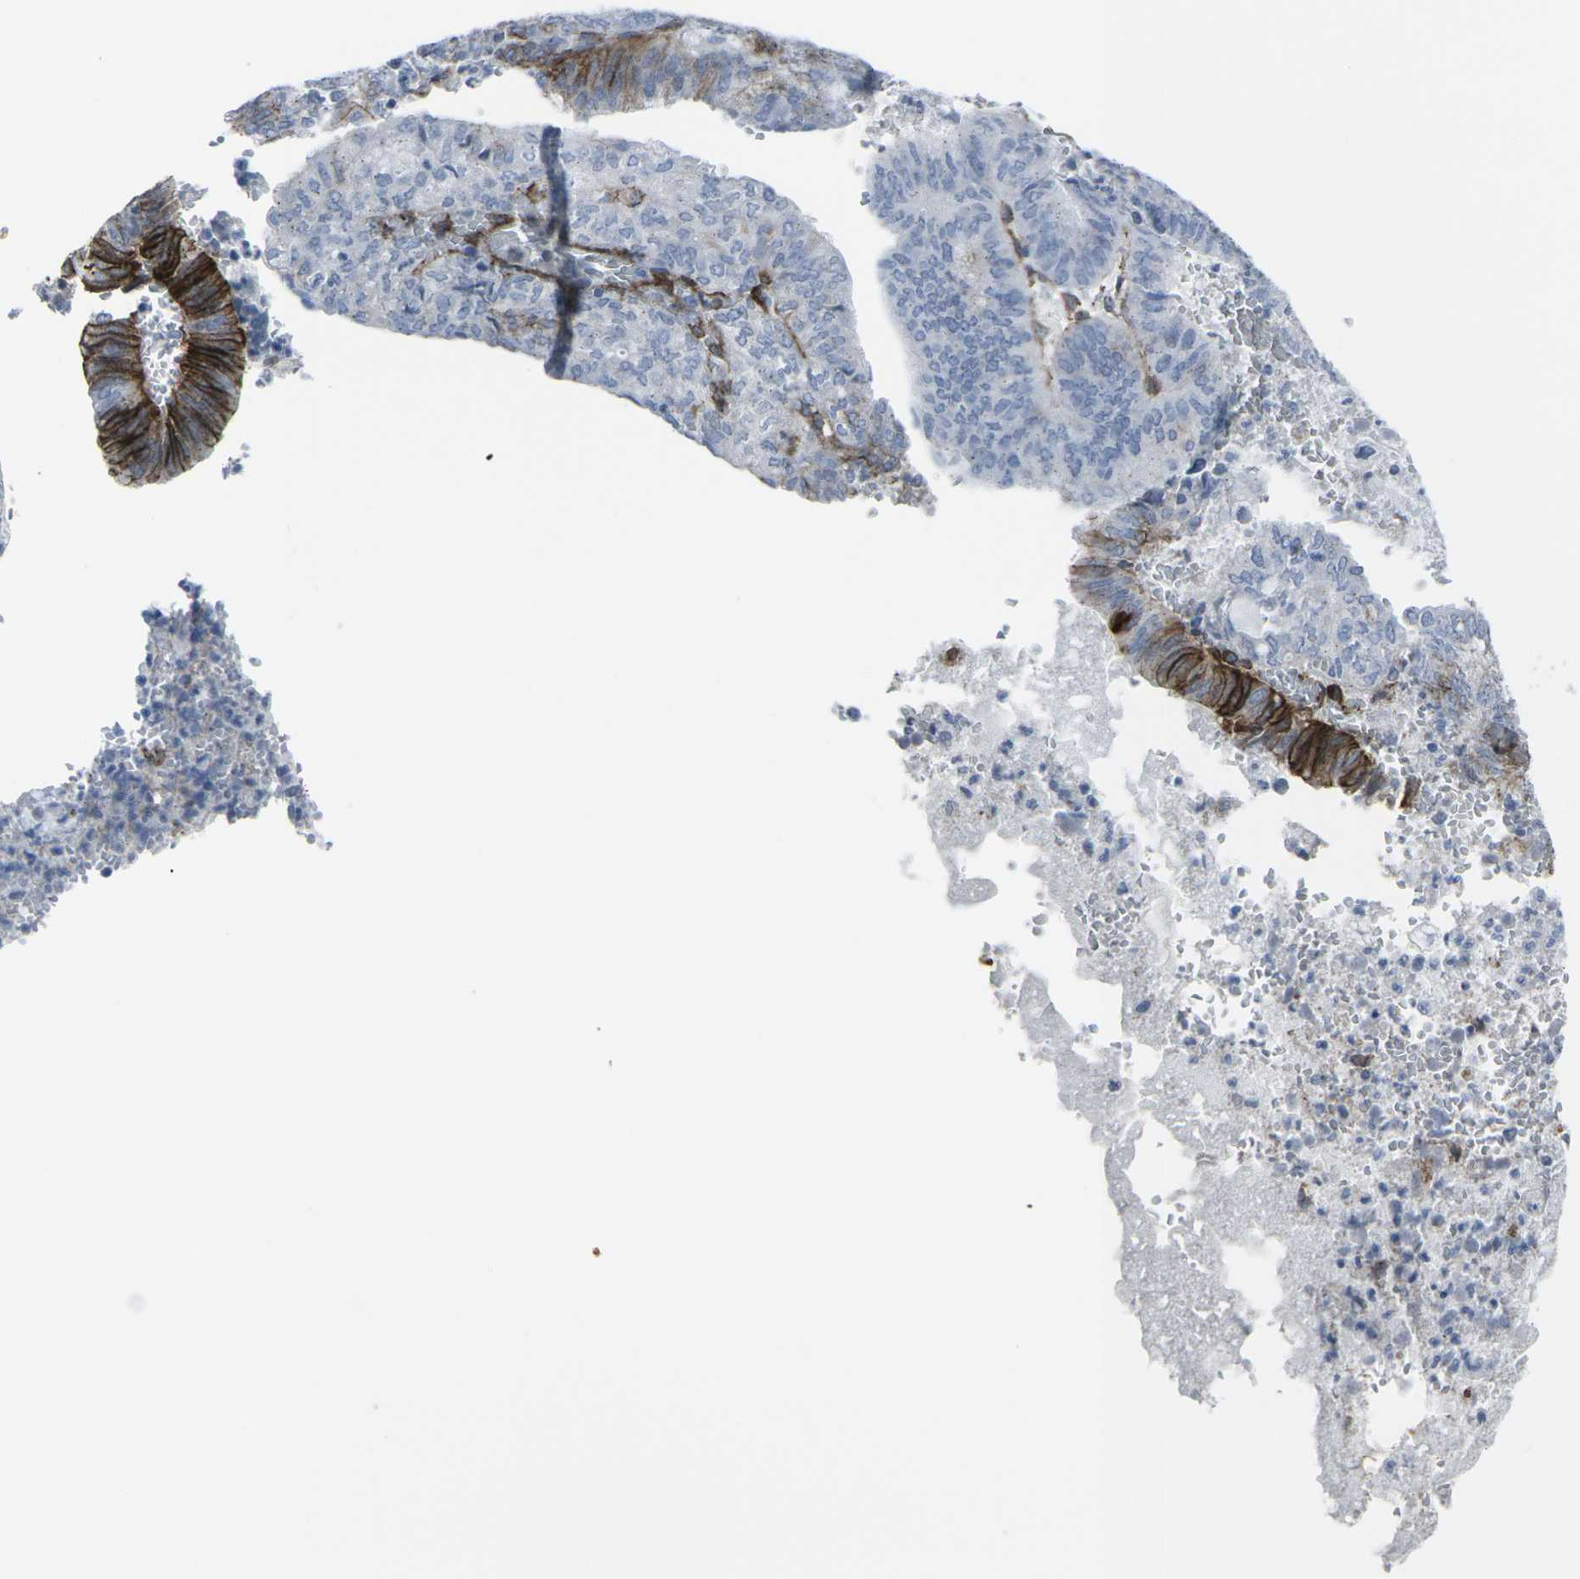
{"staining": {"intensity": "strong", "quantity": "<25%", "location": "cytoplasmic/membranous"}, "tissue": "endometrial cancer", "cell_type": "Tumor cells", "image_type": "cancer", "snomed": [{"axis": "morphology", "description": "Adenocarcinoma, NOS"}, {"axis": "topography", "description": "Uterus"}], "caption": "Strong cytoplasmic/membranous protein positivity is identified in about <25% of tumor cells in endometrial adenocarcinoma.", "gene": "CDH11", "patient": {"sex": "female", "age": 60}}